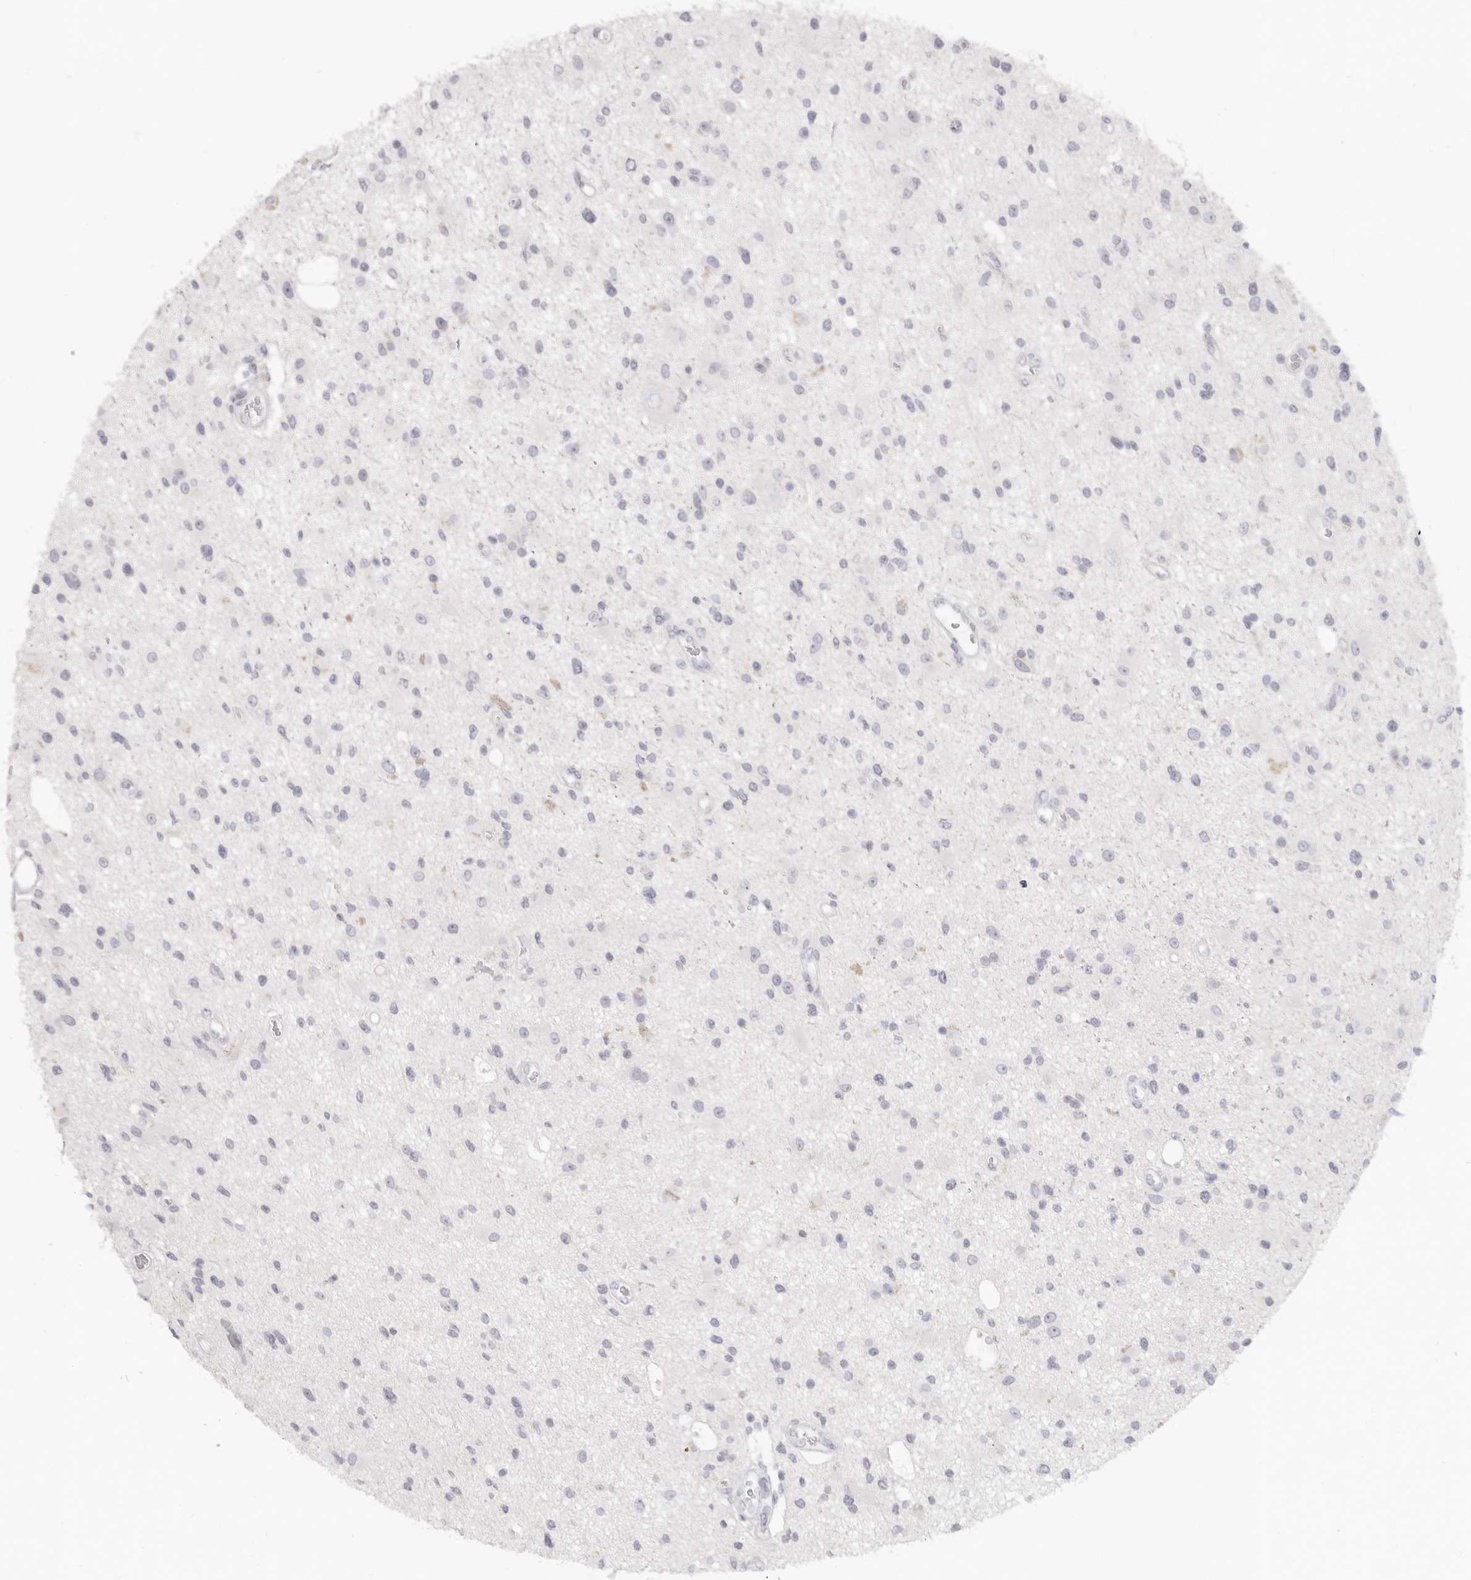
{"staining": {"intensity": "negative", "quantity": "none", "location": "none"}, "tissue": "glioma", "cell_type": "Tumor cells", "image_type": "cancer", "snomed": [{"axis": "morphology", "description": "Glioma, malignant, High grade"}, {"axis": "topography", "description": "Brain"}], "caption": "DAB (3,3'-diaminobenzidine) immunohistochemical staining of human malignant high-grade glioma displays no significant expression in tumor cells. (Immunohistochemistry, brightfield microscopy, high magnification).", "gene": "RXFP1", "patient": {"sex": "male", "age": 33}}